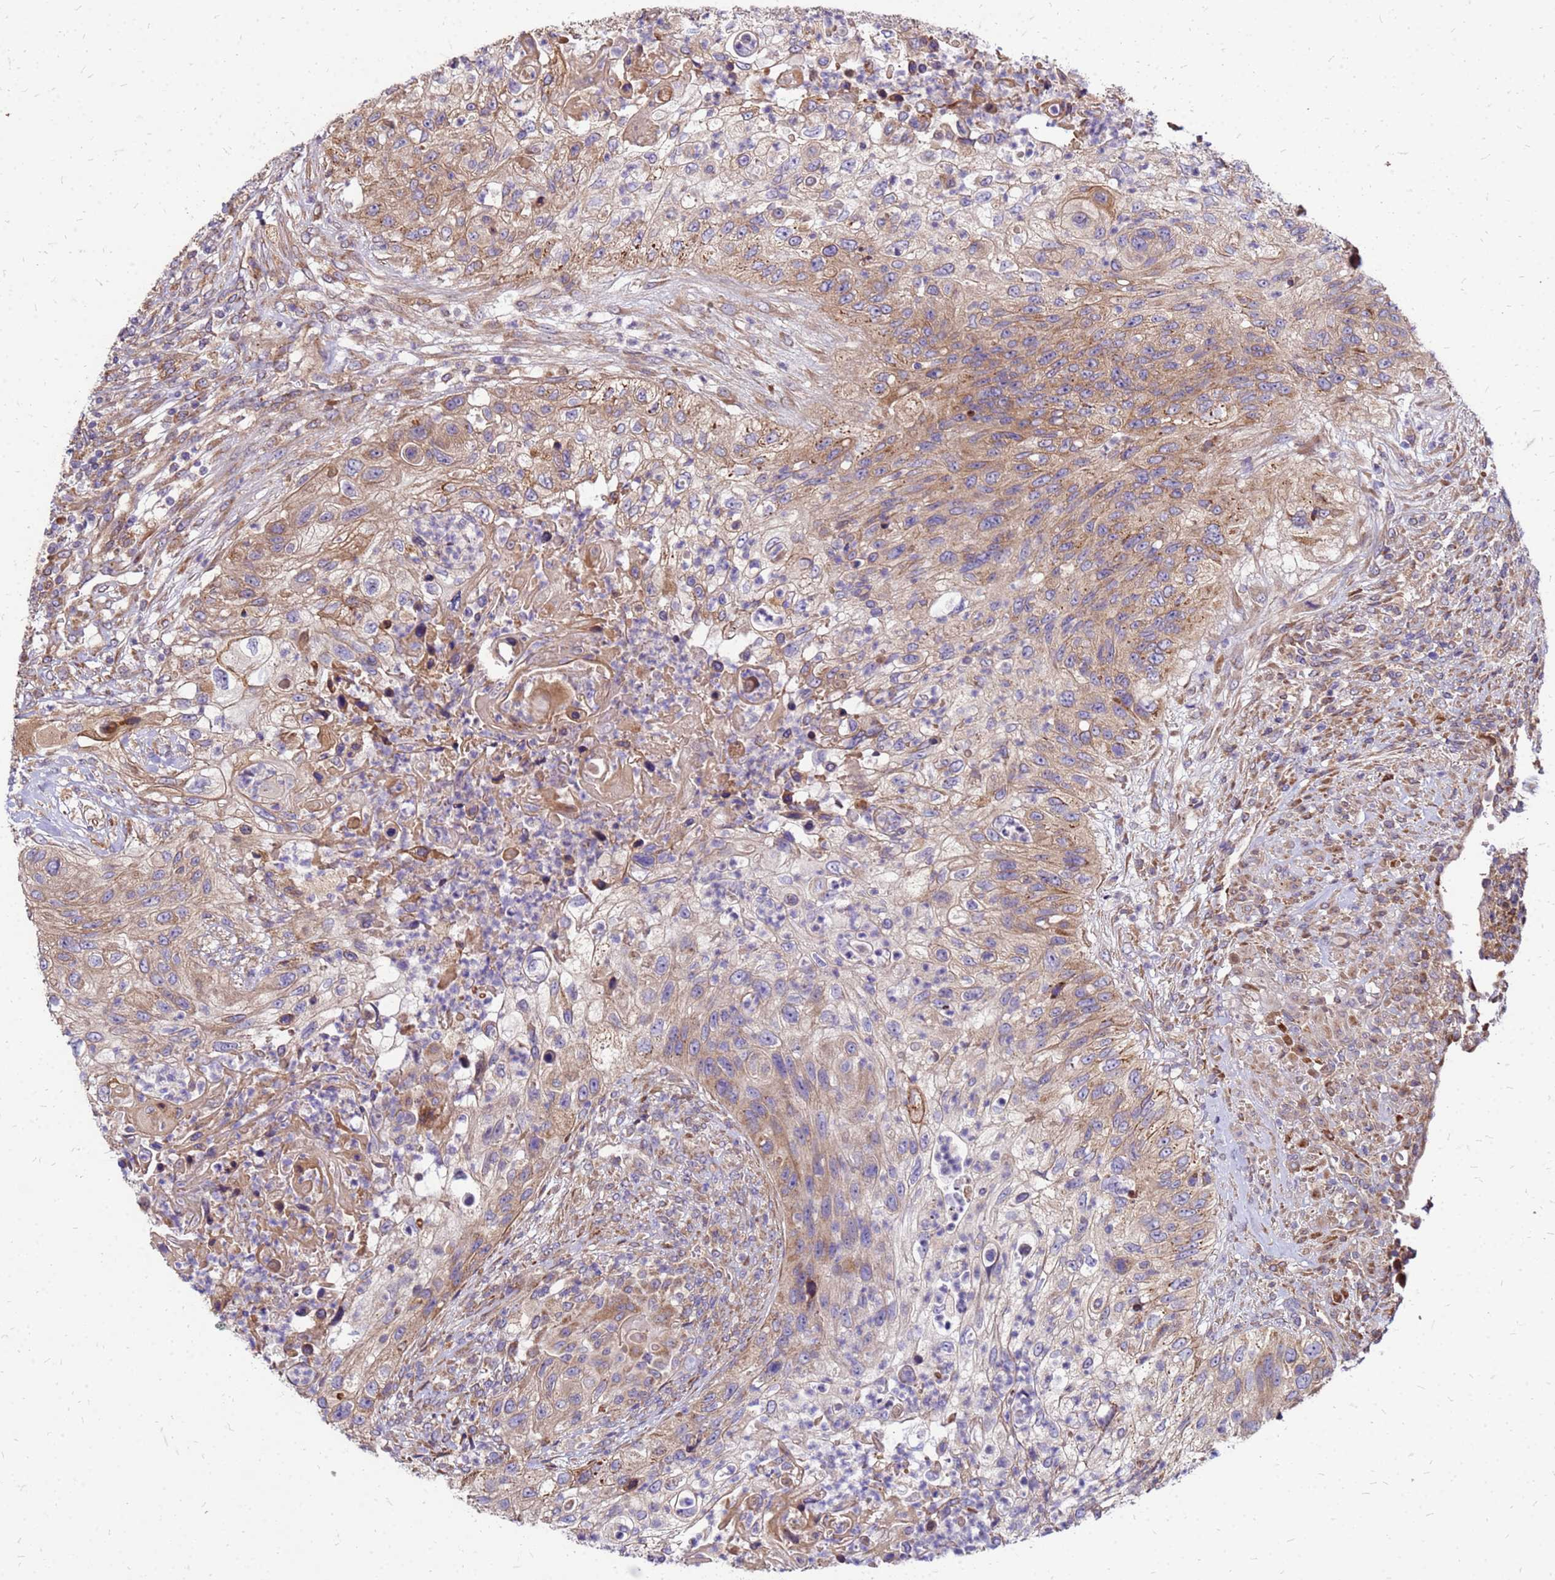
{"staining": {"intensity": "moderate", "quantity": ">75%", "location": "cytoplasmic/membranous"}, "tissue": "urothelial cancer", "cell_type": "Tumor cells", "image_type": "cancer", "snomed": [{"axis": "morphology", "description": "Urothelial carcinoma, High grade"}, {"axis": "topography", "description": "Urinary bladder"}], "caption": "Immunohistochemical staining of human high-grade urothelial carcinoma exhibits moderate cytoplasmic/membranous protein positivity in about >75% of tumor cells.", "gene": "VMO1", "patient": {"sex": "female", "age": 60}}